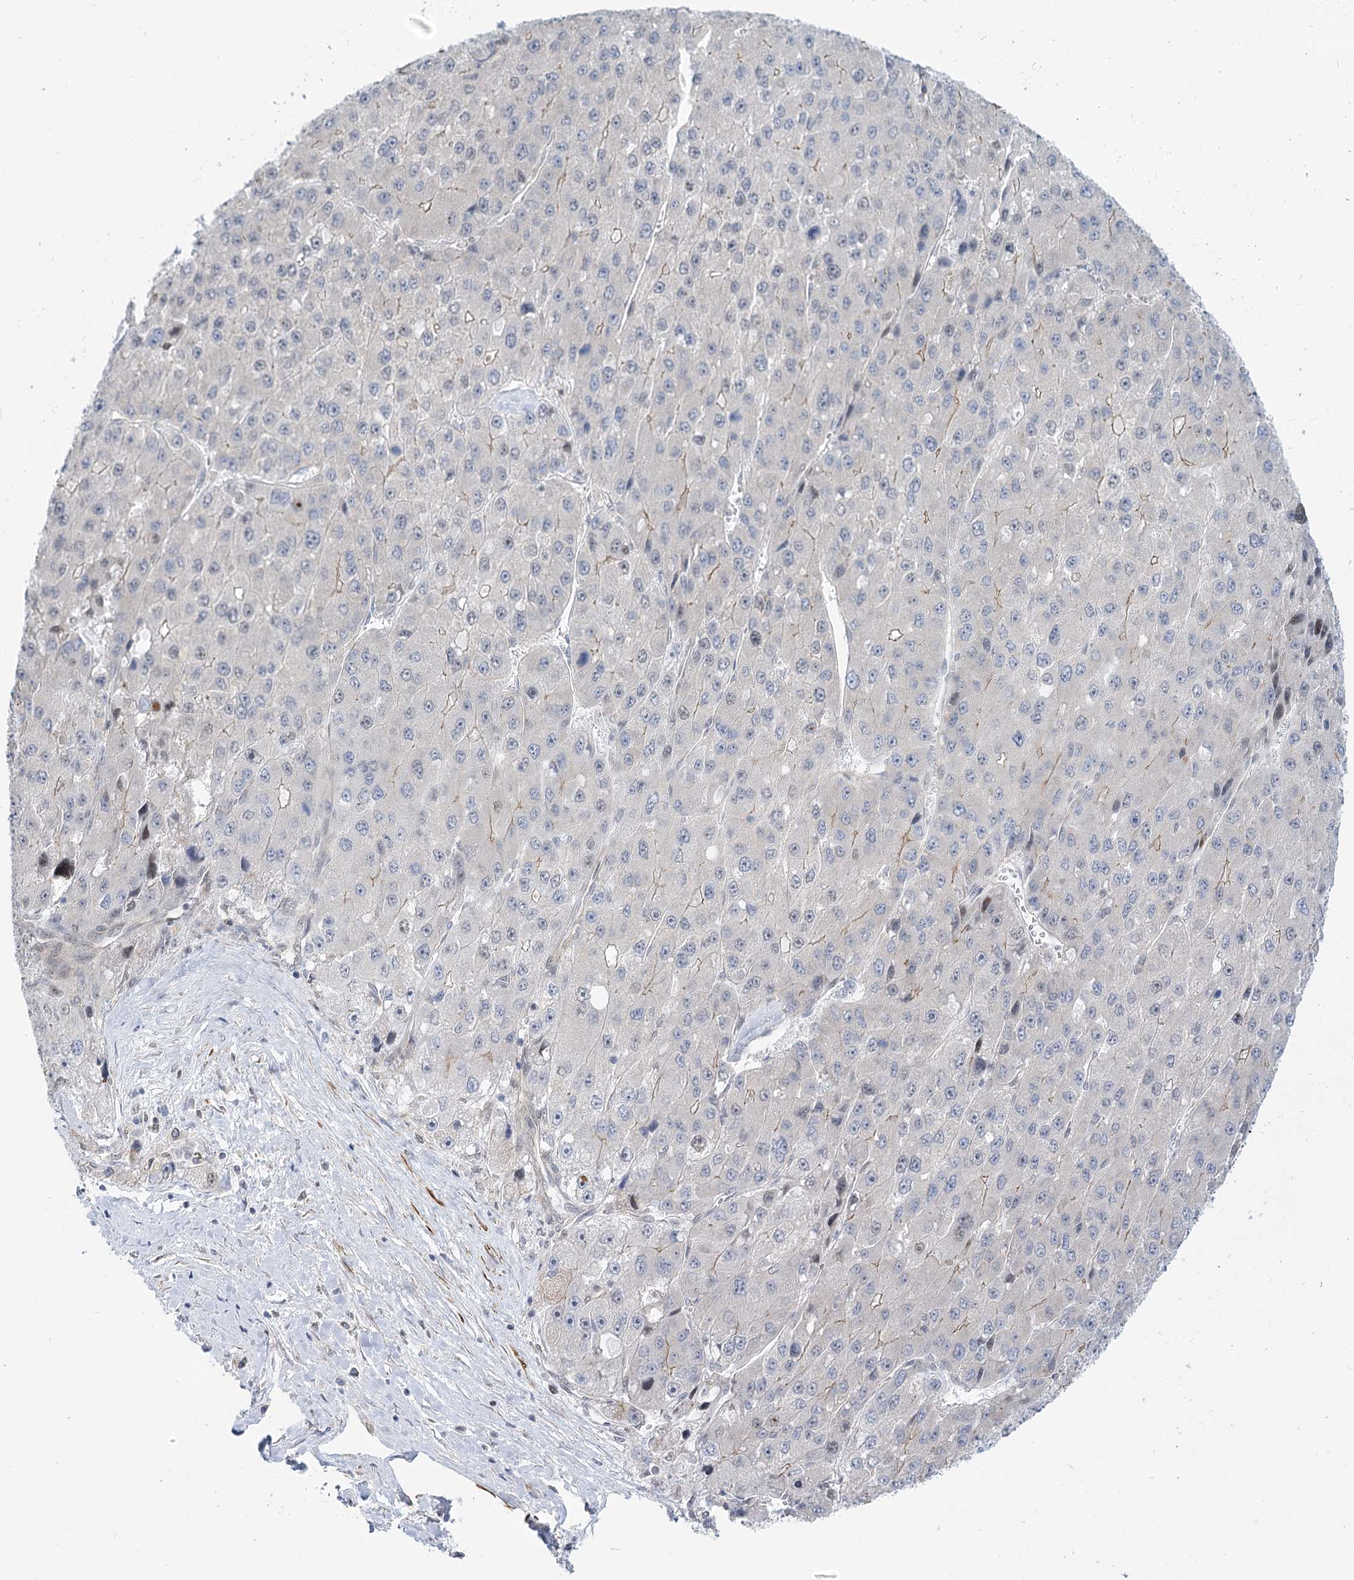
{"staining": {"intensity": "negative", "quantity": "none", "location": "none"}, "tissue": "liver cancer", "cell_type": "Tumor cells", "image_type": "cancer", "snomed": [{"axis": "morphology", "description": "Carcinoma, Hepatocellular, NOS"}, {"axis": "topography", "description": "Liver"}], "caption": "Image shows no significant protein expression in tumor cells of liver cancer.", "gene": "ARSI", "patient": {"sex": "female", "age": 73}}